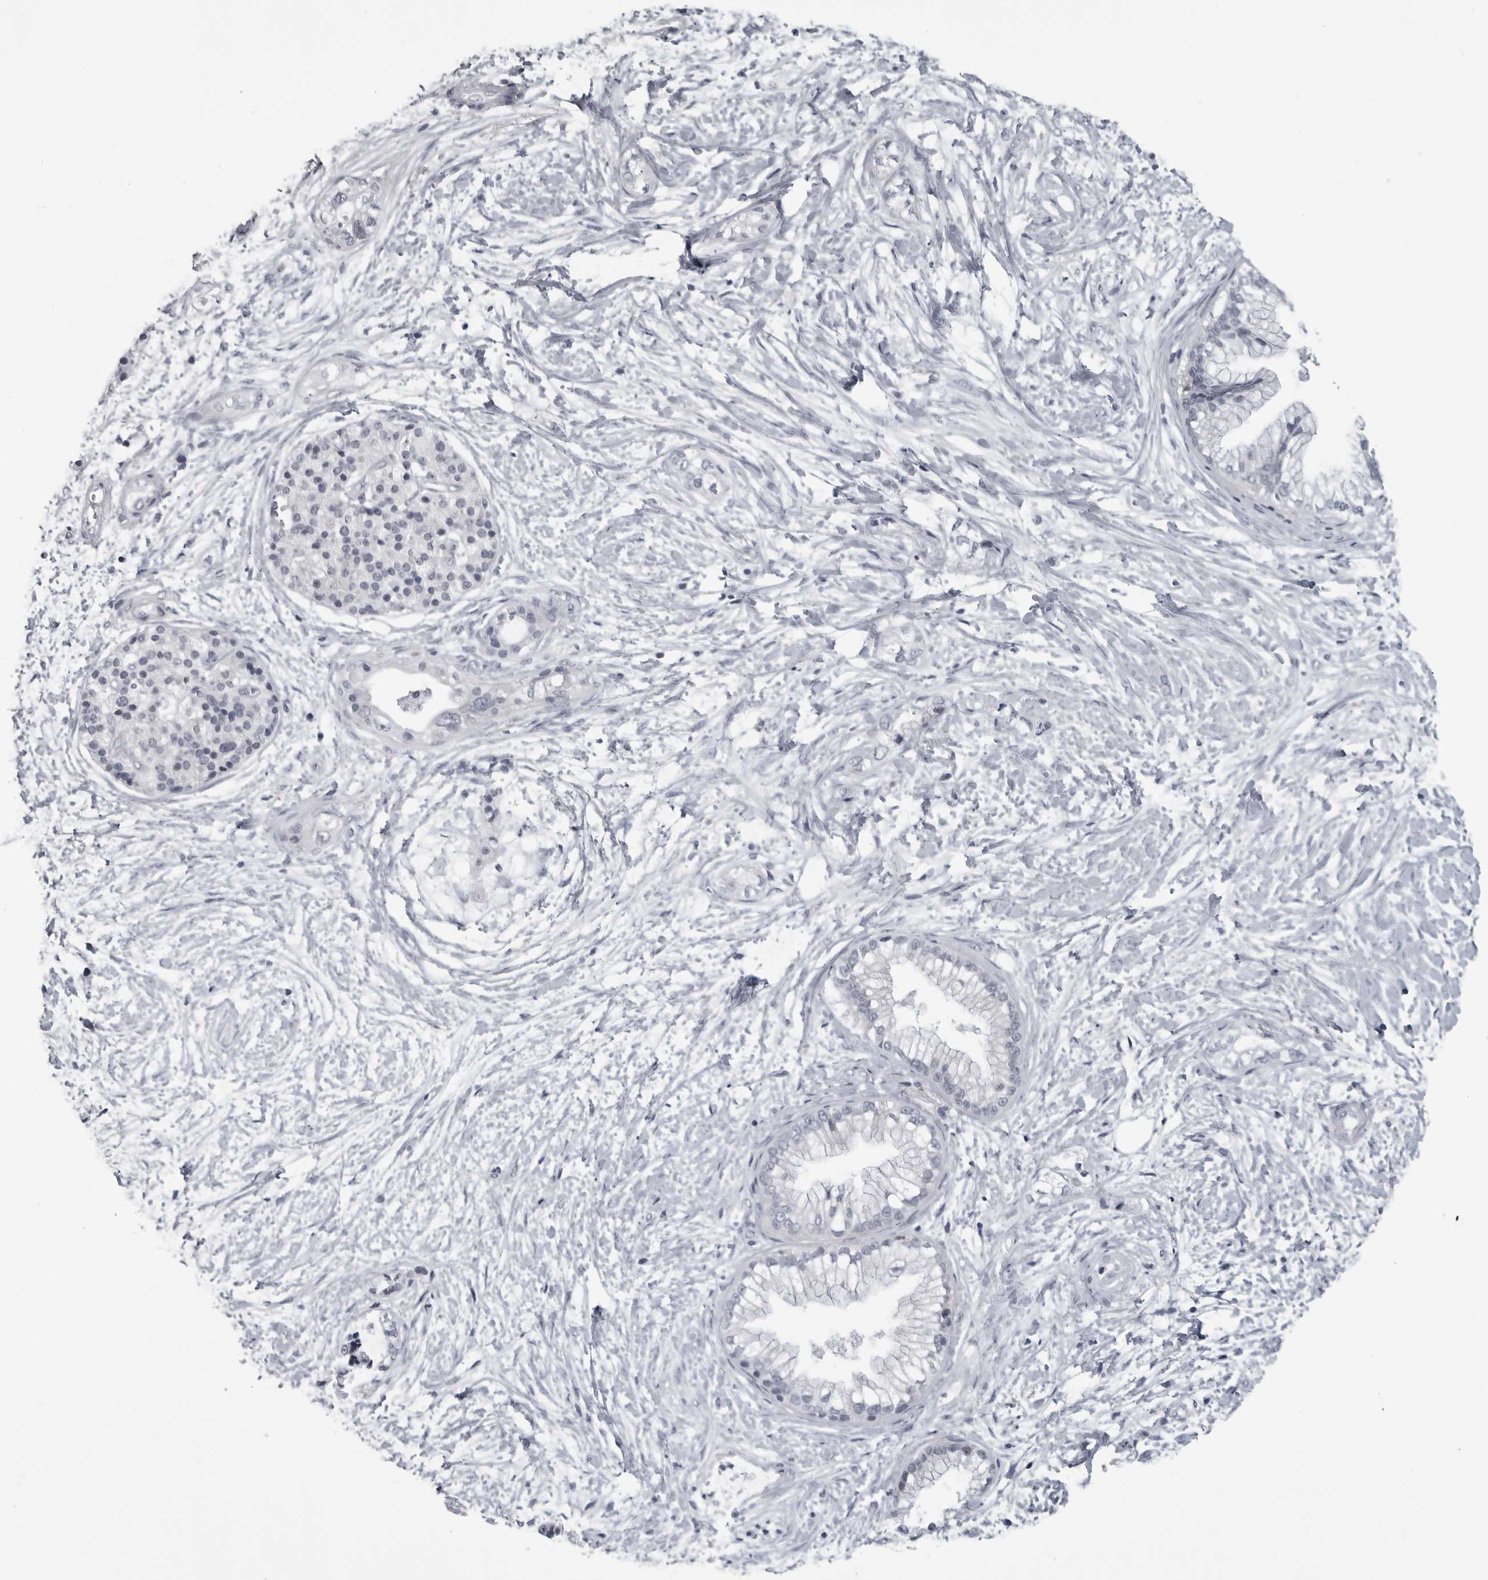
{"staining": {"intensity": "negative", "quantity": "none", "location": "none"}, "tissue": "pancreatic cancer", "cell_type": "Tumor cells", "image_type": "cancer", "snomed": [{"axis": "morphology", "description": "Adenocarcinoma, NOS"}, {"axis": "topography", "description": "Pancreas"}], "caption": "This micrograph is of pancreatic cancer (adenocarcinoma) stained with IHC to label a protein in brown with the nuclei are counter-stained blue. There is no staining in tumor cells. (DAB immunohistochemistry (IHC) visualized using brightfield microscopy, high magnification).", "gene": "LYSMD1", "patient": {"sex": "male", "age": 68}}